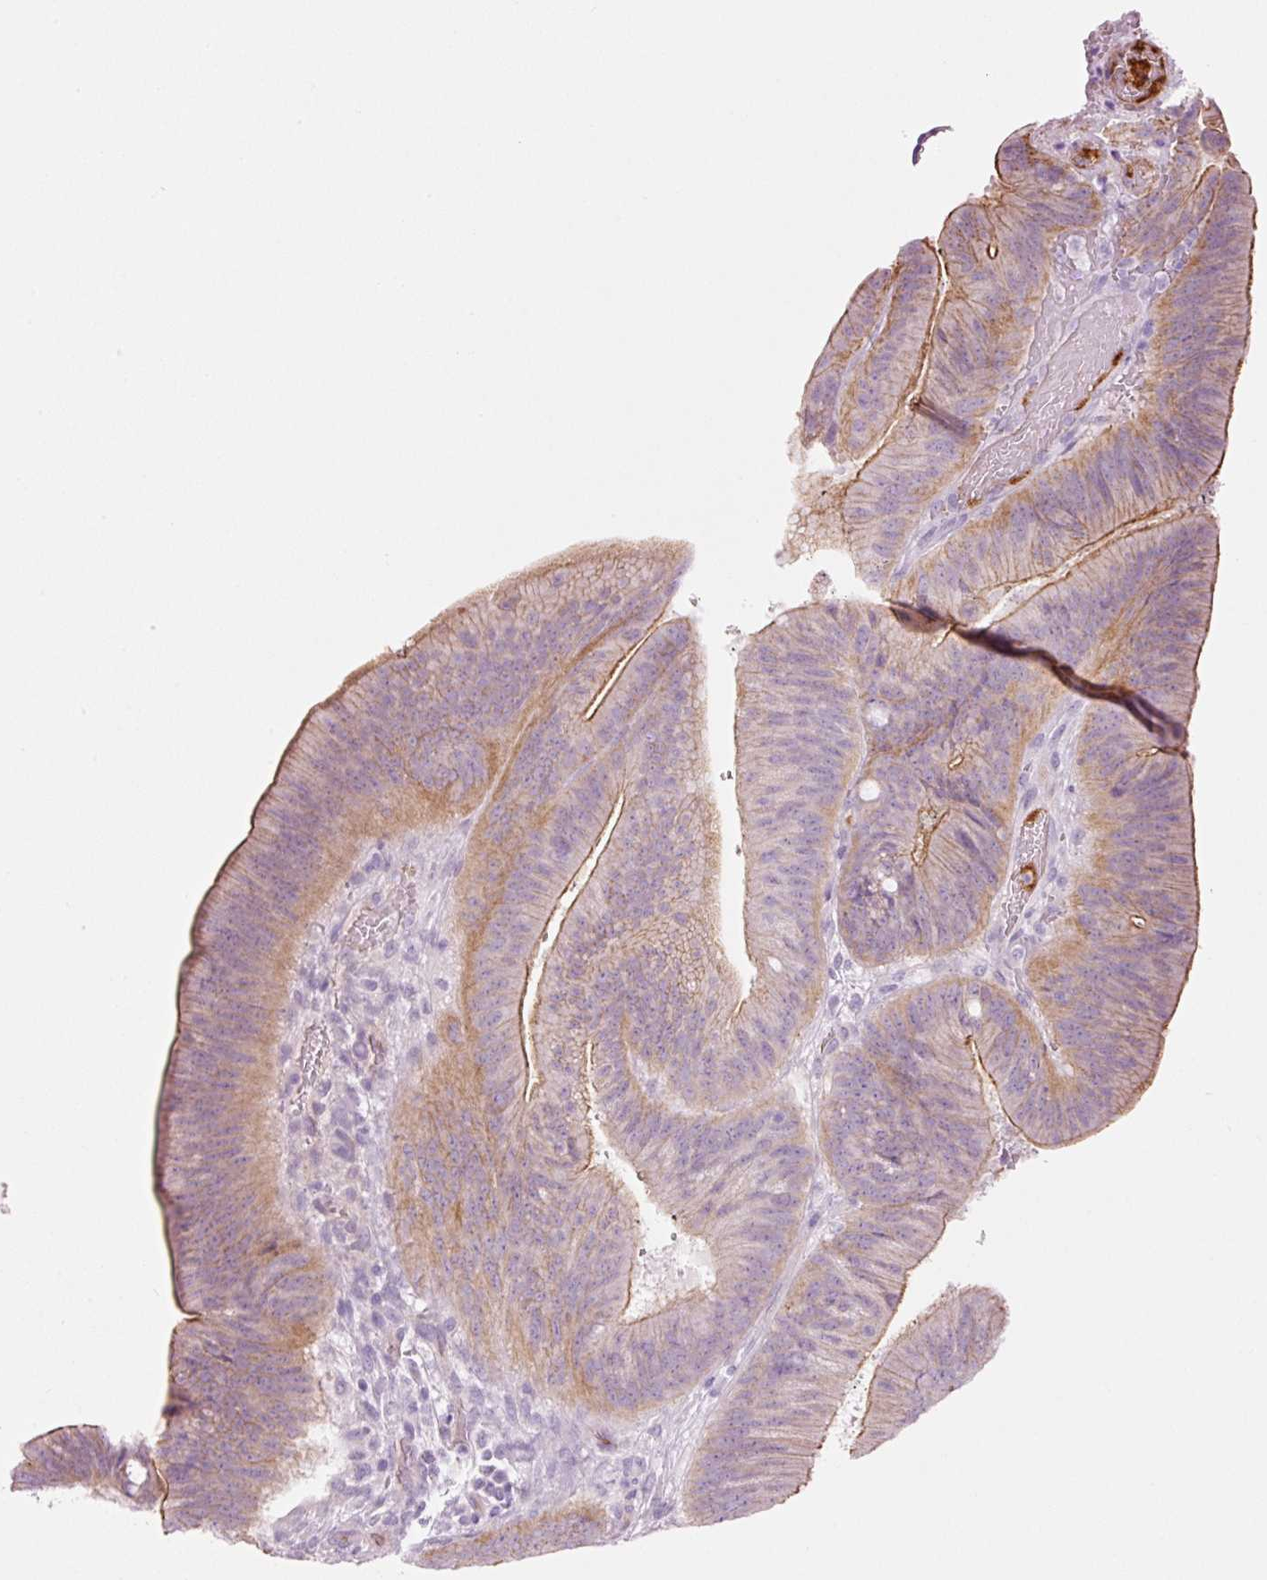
{"staining": {"intensity": "moderate", "quantity": "25%-75%", "location": "cytoplasmic/membranous"}, "tissue": "colorectal cancer", "cell_type": "Tumor cells", "image_type": "cancer", "snomed": [{"axis": "morphology", "description": "Adenocarcinoma, NOS"}, {"axis": "topography", "description": "Colon"}], "caption": "Colorectal cancer stained for a protein demonstrates moderate cytoplasmic/membranous positivity in tumor cells.", "gene": "HSPA4L", "patient": {"sex": "female", "age": 43}}